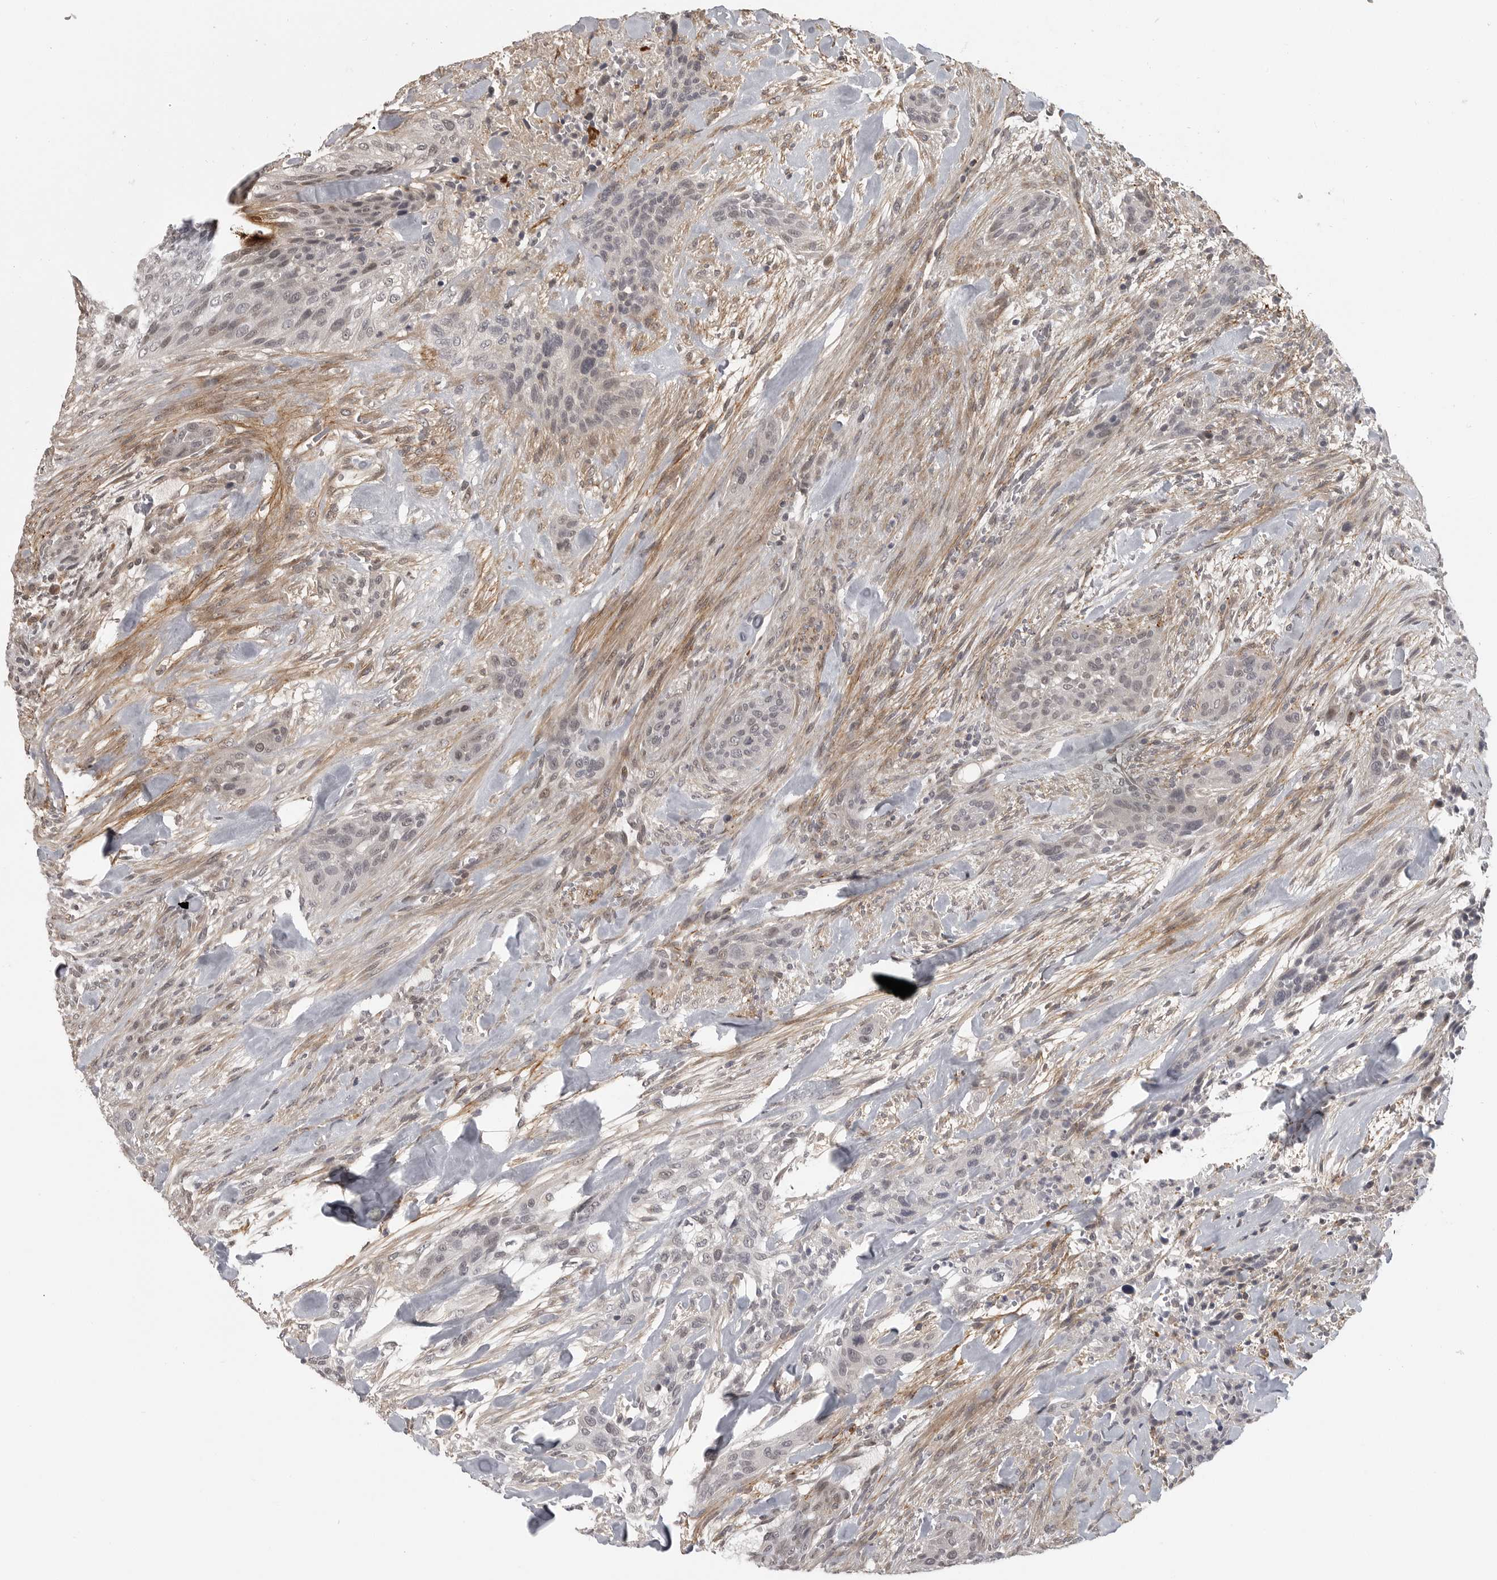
{"staining": {"intensity": "negative", "quantity": "none", "location": "none"}, "tissue": "urothelial cancer", "cell_type": "Tumor cells", "image_type": "cancer", "snomed": [{"axis": "morphology", "description": "Urothelial carcinoma, High grade"}, {"axis": "topography", "description": "Urinary bladder"}], "caption": "Immunohistochemical staining of urothelial cancer reveals no significant staining in tumor cells. The staining is performed using DAB brown chromogen with nuclei counter-stained in using hematoxylin.", "gene": "UROD", "patient": {"sex": "male", "age": 35}}